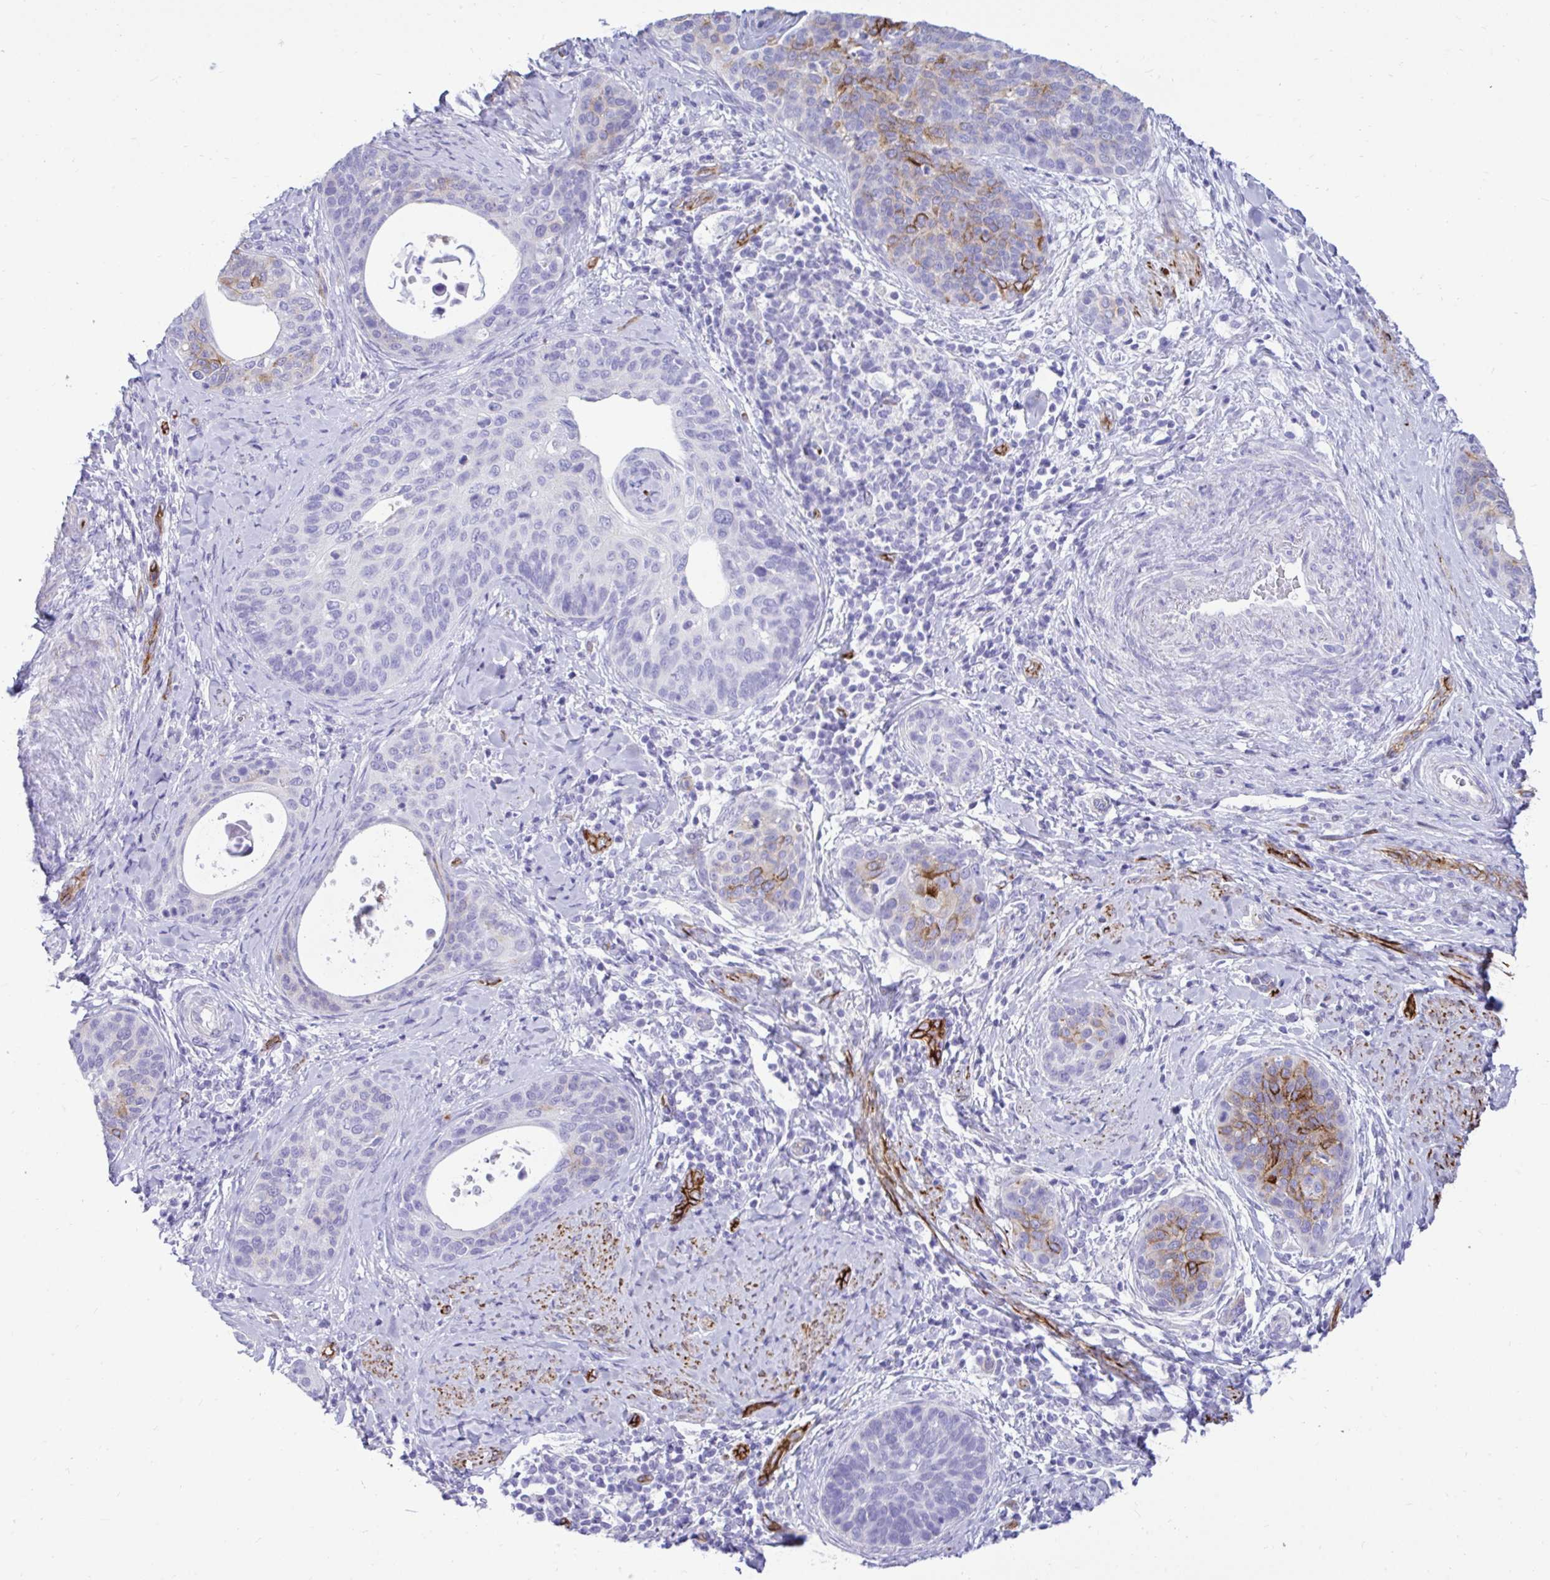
{"staining": {"intensity": "strong", "quantity": "25%-75%", "location": "cytoplasmic/membranous"}, "tissue": "cervical cancer", "cell_type": "Tumor cells", "image_type": "cancer", "snomed": [{"axis": "morphology", "description": "Squamous cell carcinoma, NOS"}, {"axis": "topography", "description": "Cervix"}], "caption": "Human squamous cell carcinoma (cervical) stained for a protein (brown) exhibits strong cytoplasmic/membranous positive expression in about 25%-75% of tumor cells.", "gene": "ABCG2", "patient": {"sex": "female", "age": 69}}